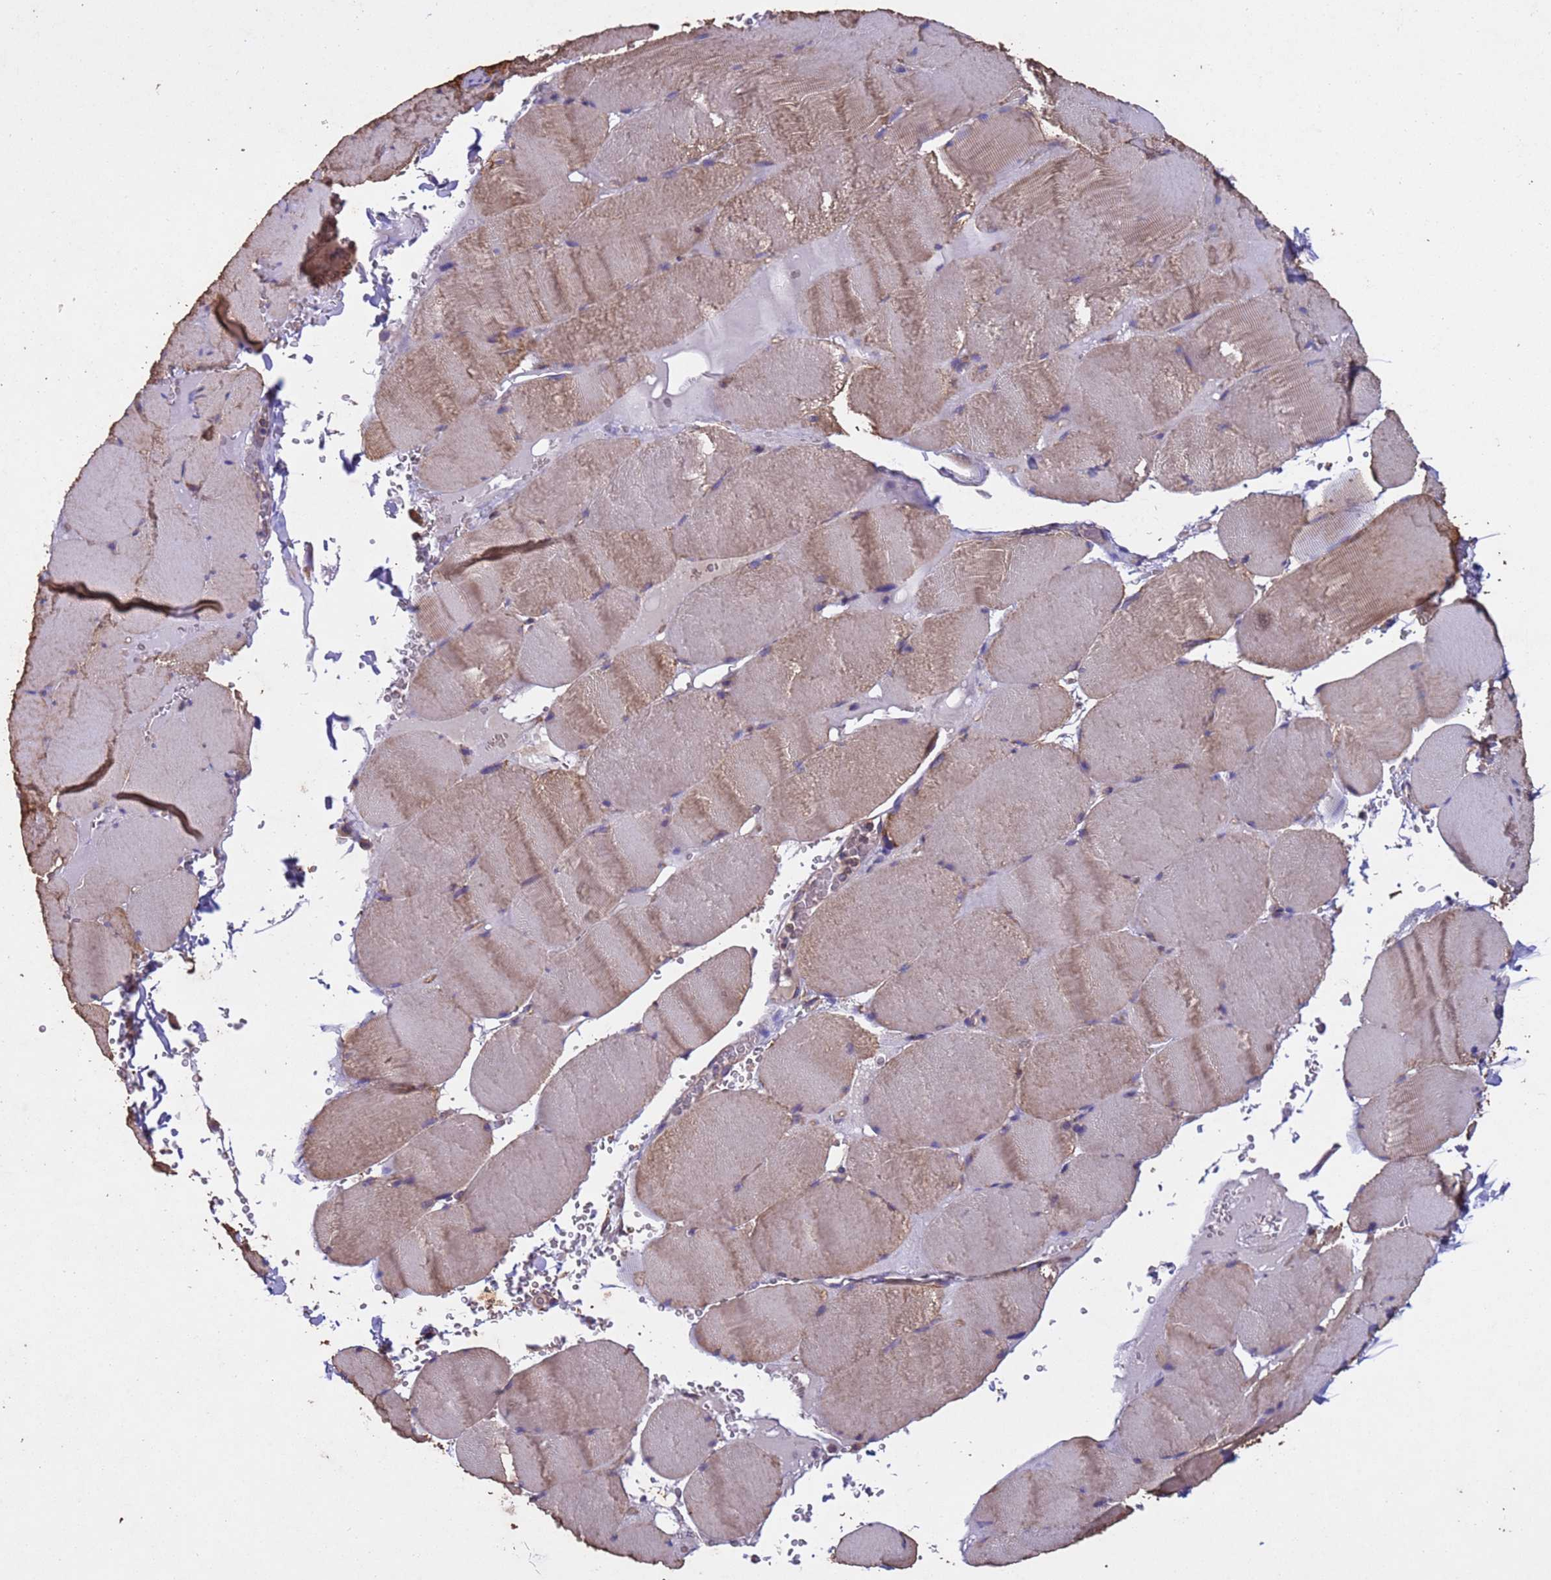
{"staining": {"intensity": "weak", "quantity": ">75%", "location": "cytoplasmic/membranous"}, "tissue": "skeletal muscle", "cell_type": "Myocytes", "image_type": "normal", "snomed": [{"axis": "morphology", "description": "Normal tissue, NOS"}, {"axis": "topography", "description": "Skeletal muscle"}, {"axis": "topography", "description": "Head-Neck"}], "caption": "Brown immunohistochemical staining in unremarkable human skeletal muscle exhibits weak cytoplasmic/membranous staining in approximately >75% of myocytes. (brown staining indicates protein expression, while blue staining denotes nuclei).", "gene": "MTX3", "patient": {"sex": "male", "age": 66}}